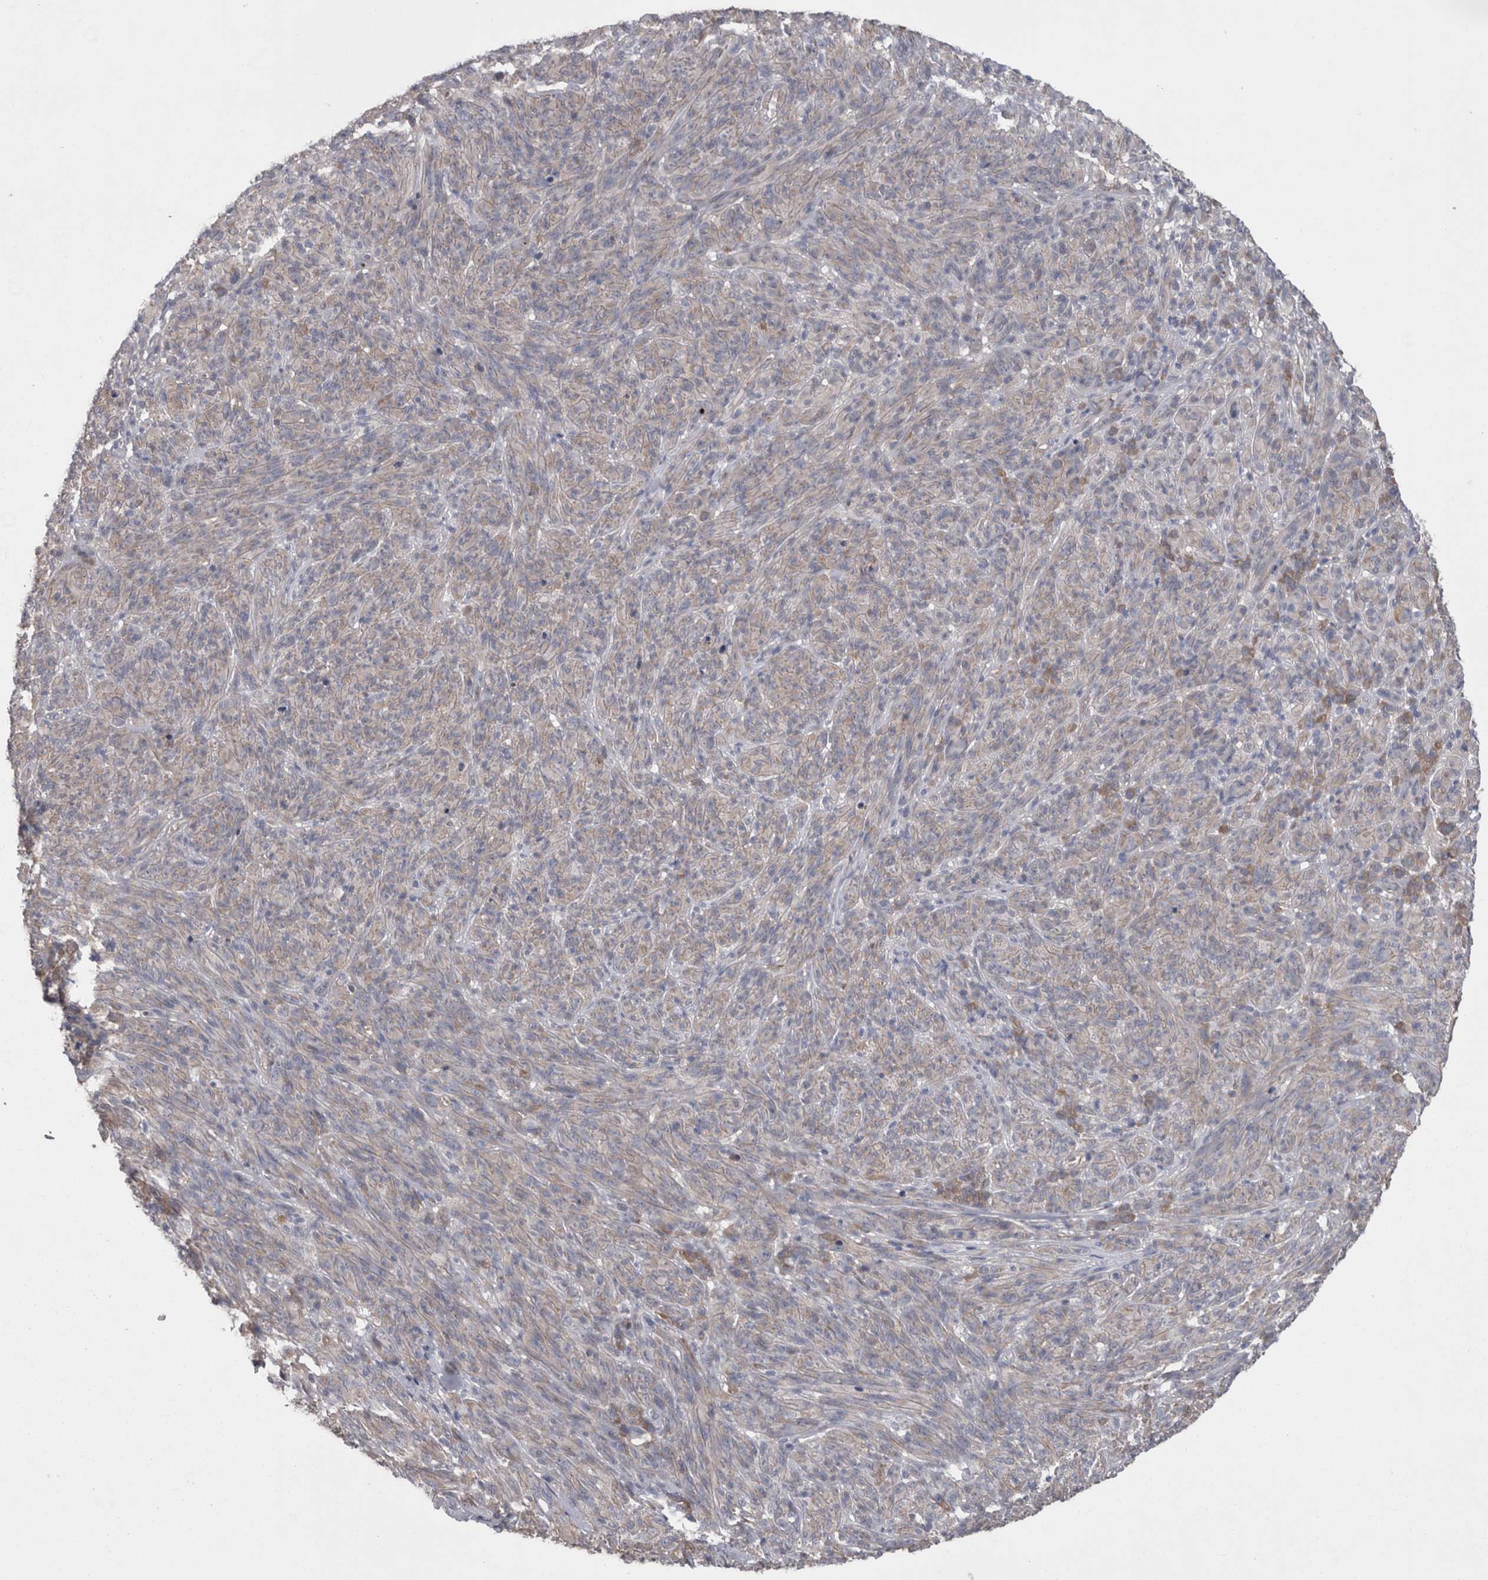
{"staining": {"intensity": "negative", "quantity": "none", "location": "none"}, "tissue": "melanoma", "cell_type": "Tumor cells", "image_type": "cancer", "snomed": [{"axis": "morphology", "description": "Malignant melanoma, NOS"}, {"axis": "topography", "description": "Skin of head"}], "caption": "An image of malignant melanoma stained for a protein reveals no brown staining in tumor cells.", "gene": "DDX6", "patient": {"sex": "male", "age": 96}}